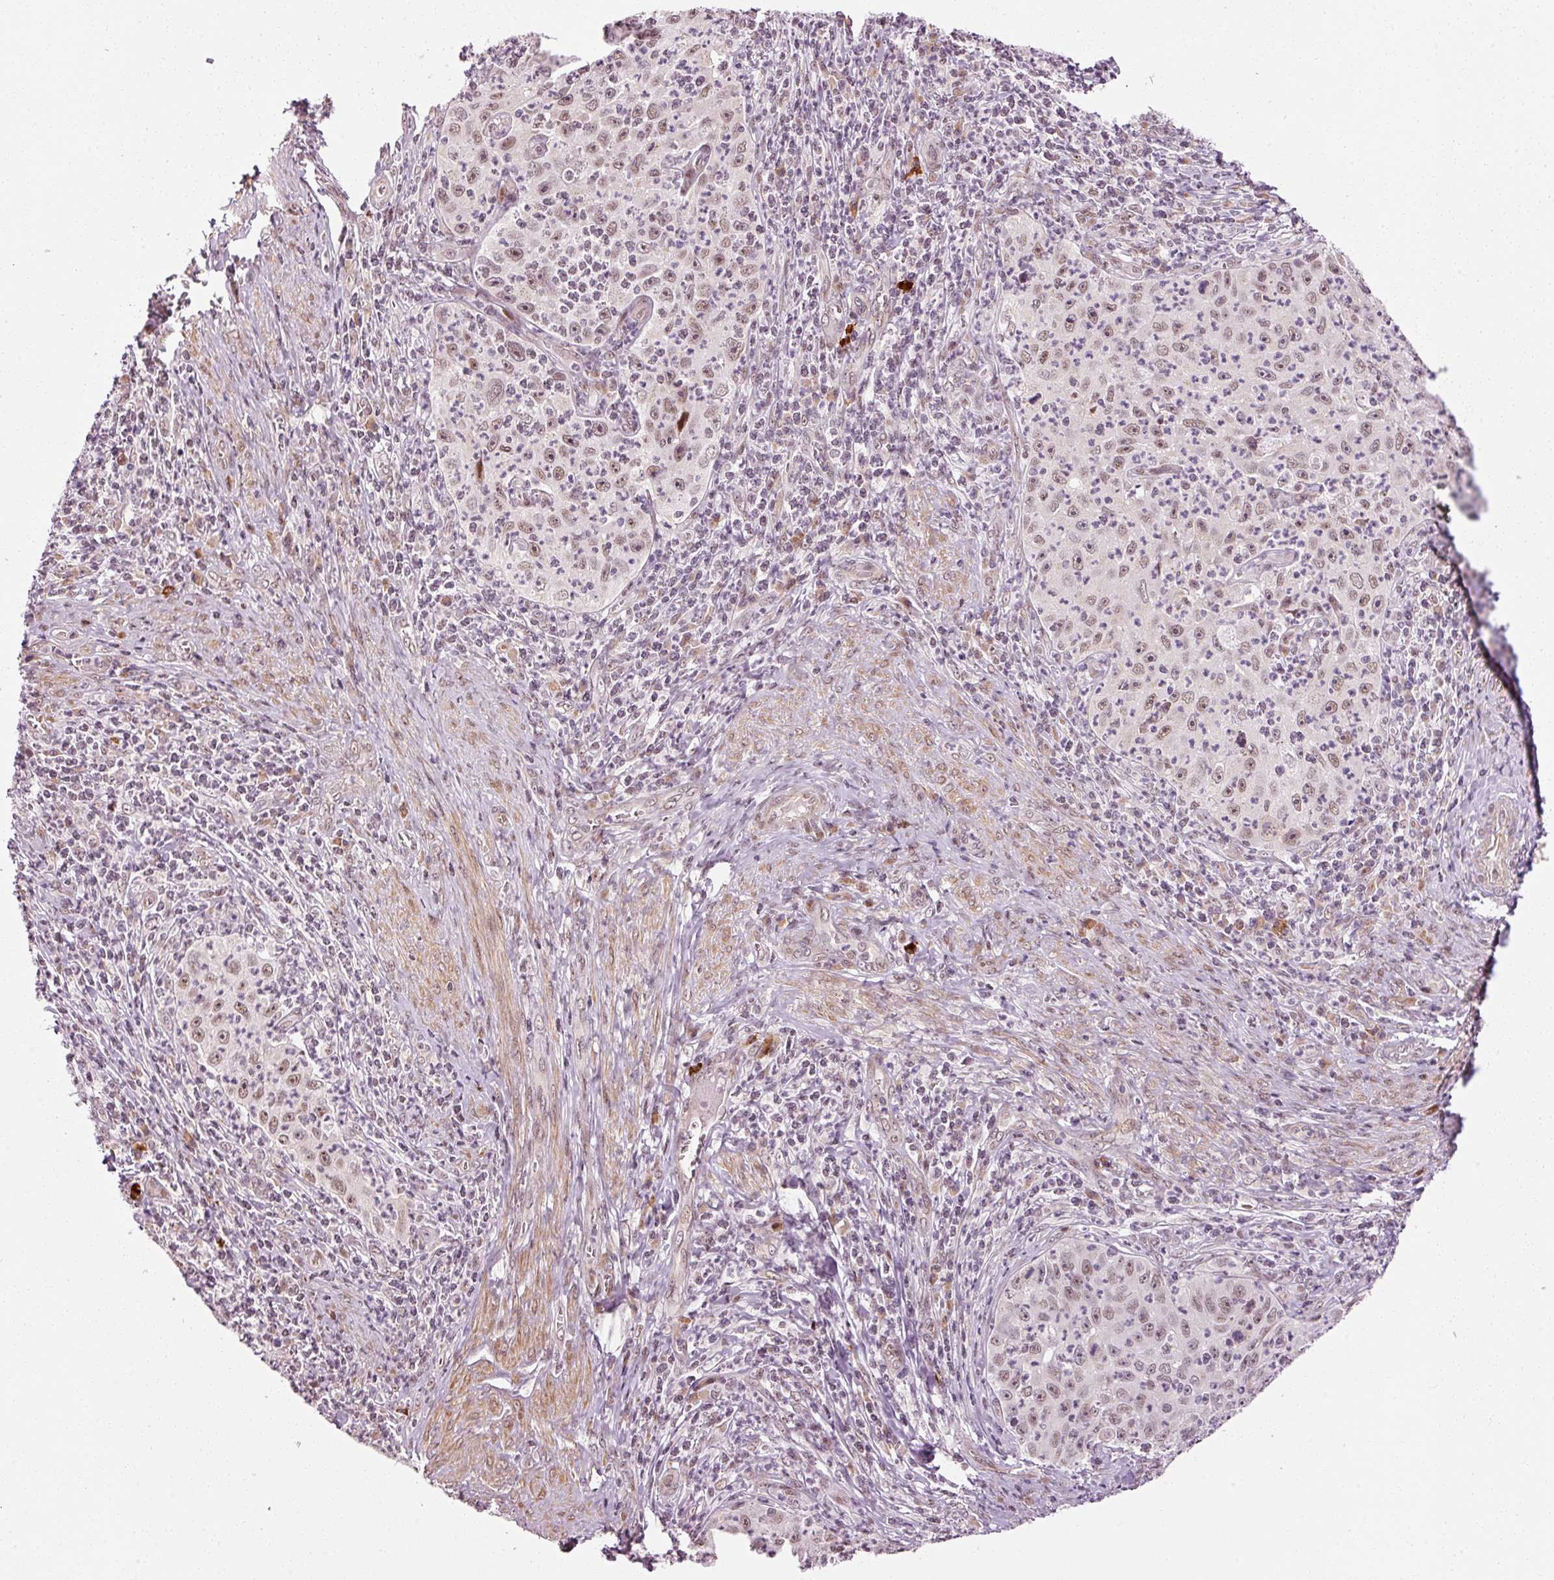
{"staining": {"intensity": "weak", "quantity": ">75%", "location": "nuclear"}, "tissue": "cervical cancer", "cell_type": "Tumor cells", "image_type": "cancer", "snomed": [{"axis": "morphology", "description": "Squamous cell carcinoma, NOS"}, {"axis": "topography", "description": "Cervix"}], "caption": "A brown stain highlights weak nuclear expression of a protein in human cervical cancer (squamous cell carcinoma) tumor cells.", "gene": "ANKRD20A1", "patient": {"sex": "female", "age": 30}}